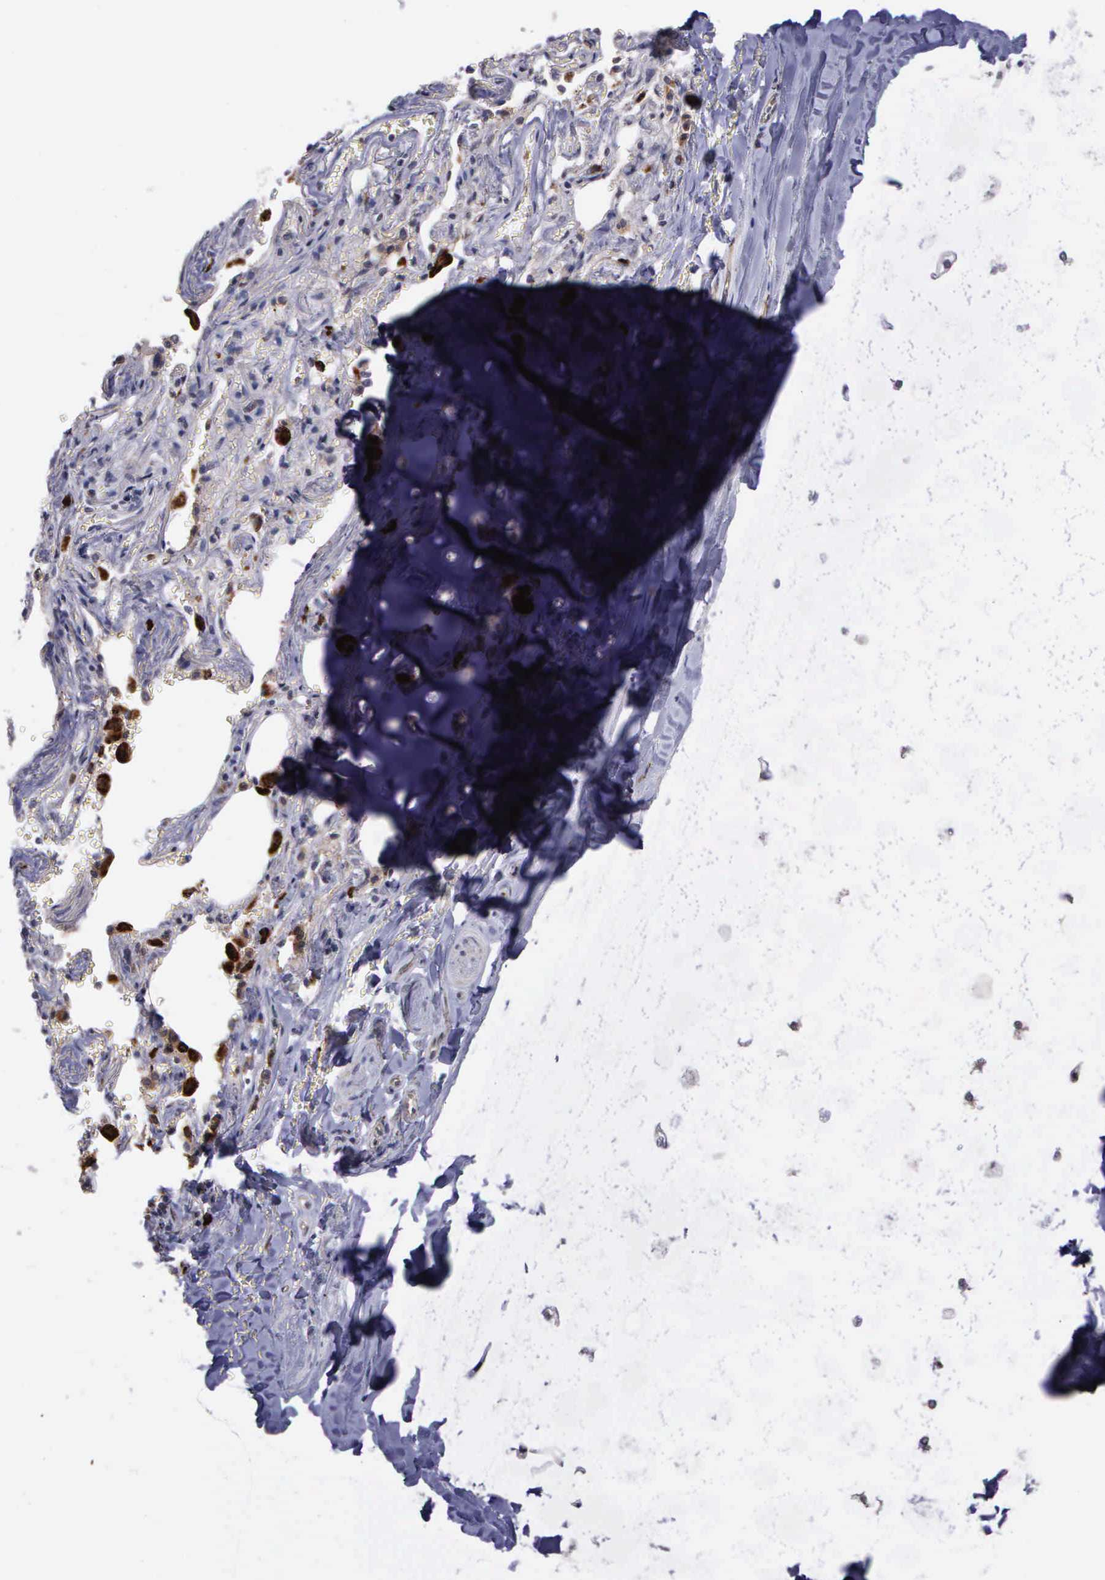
{"staining": {"intensity": "negative", "quantity": "none", "location": "none"}, "tissue": "adipose tissue", "cell_type": "Adipocytes", "image_type": "normal", "snomed": [{"axis": "morphology", "description": "Normal tissue, NOS"}, {"axis": "topography", "description": "Cartilage tissue"}, {"axis": "topography", "description": "Lung"}], "caption": "Immunohistochemical staining of benign adipose tissue exhibits no significant expression in adipocytes. The staining was performed using DAB (3,3'-diaminobenzidine) to visualize the protein expression in brown, while the nuclei were stained in blue with hematoxylin (Magnification: 20x).", "gene": "MAP3K9", "patient": {"sex": "male", "age": 65}}